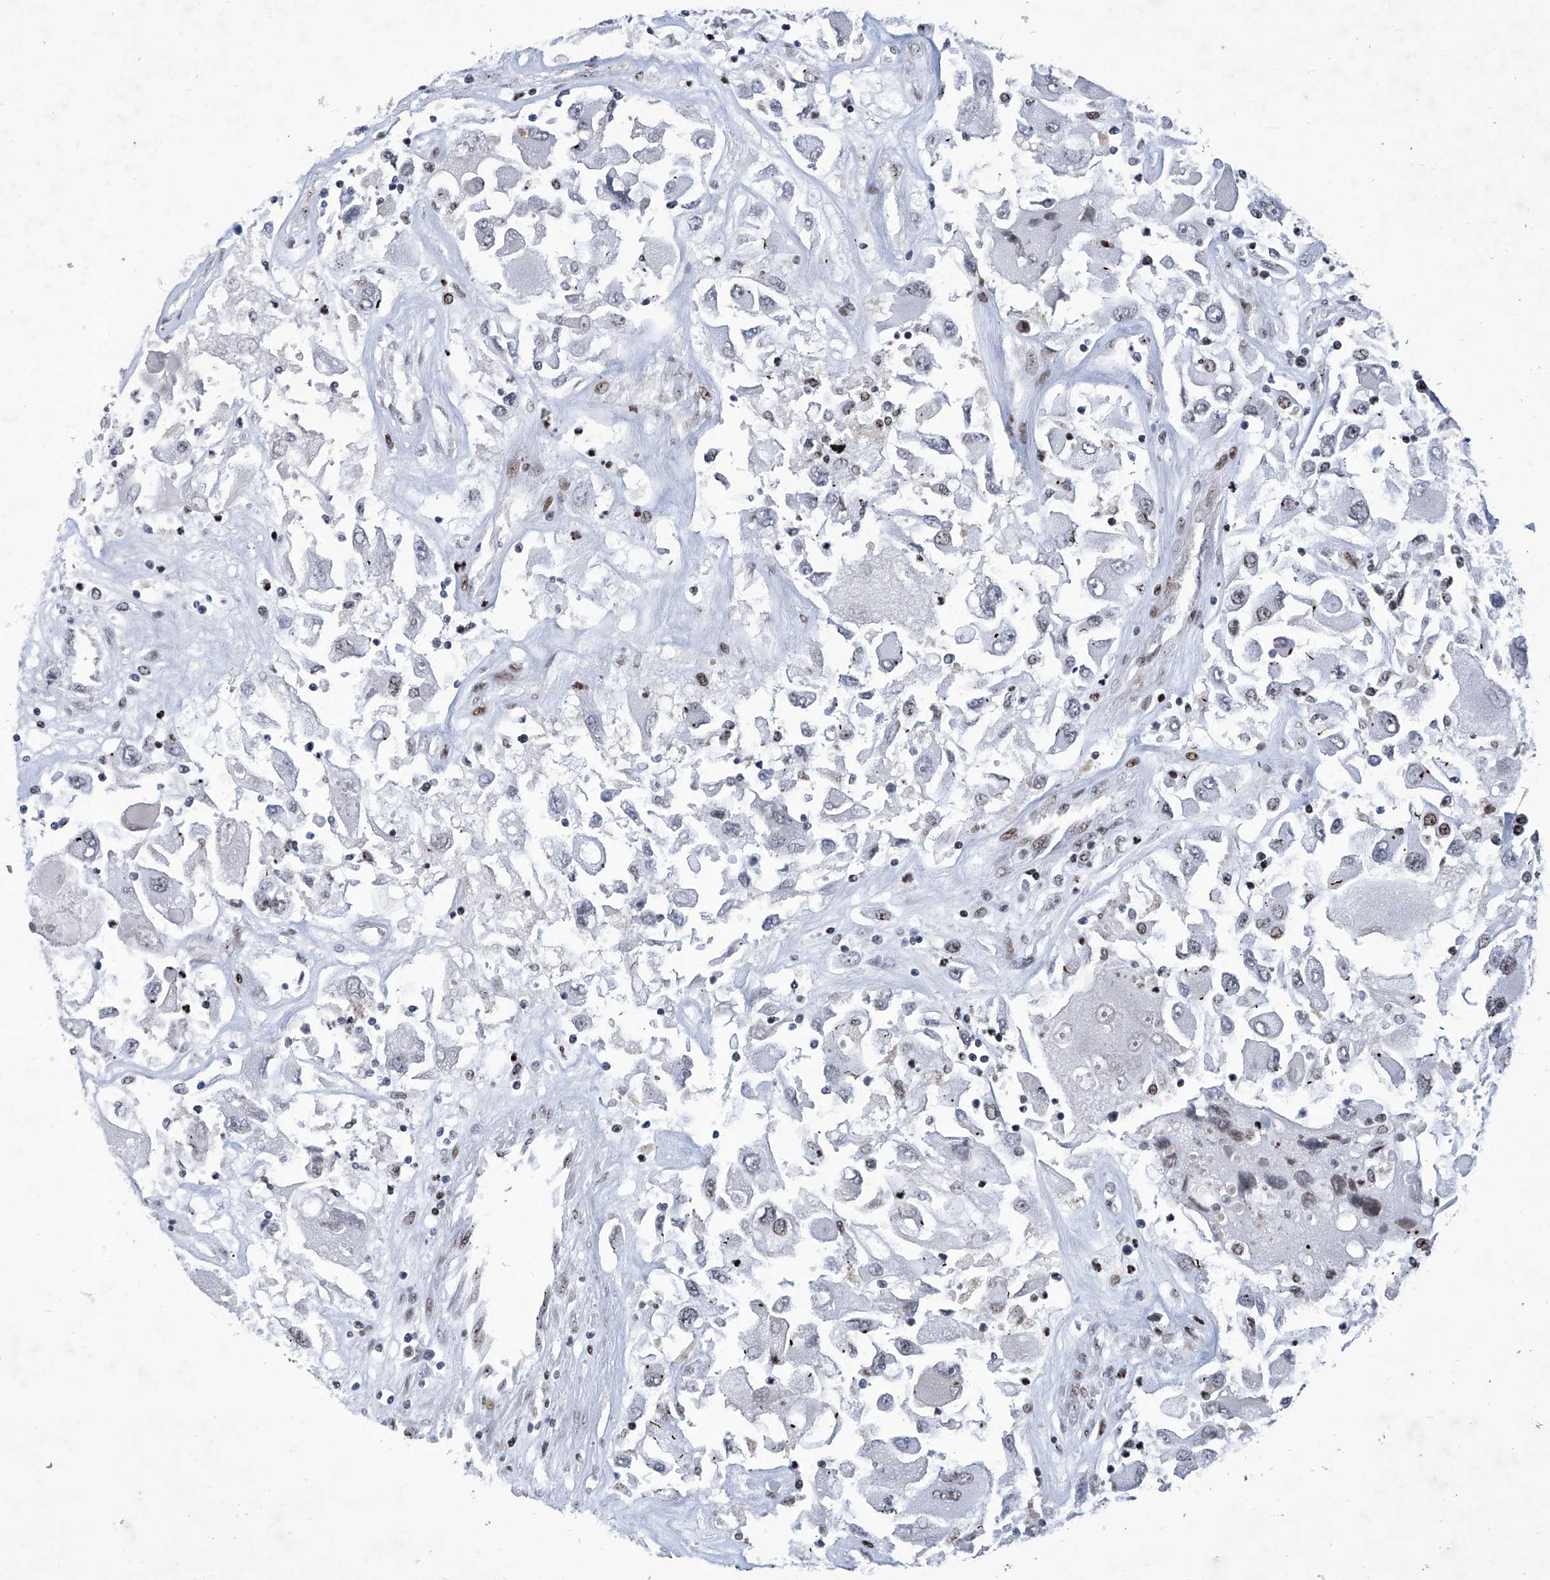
{"staining": {"intensity": "negative", "quantity": "none", "location": "none"}, "tissue": "renal cancer", "cell_type": "Tumor cells", "image_type": "cancer", "snomed": [{"axis": "morphology", "description": "Adenocarcinoma, NOS"}, {"axis": "topography", "description": "Kidney"}], "caption": "Renal cancer stained for a protein using IHC shows no expression tumor cells.", "gene": "HEY2", "patient": {"sex": "female", "age": 52}}